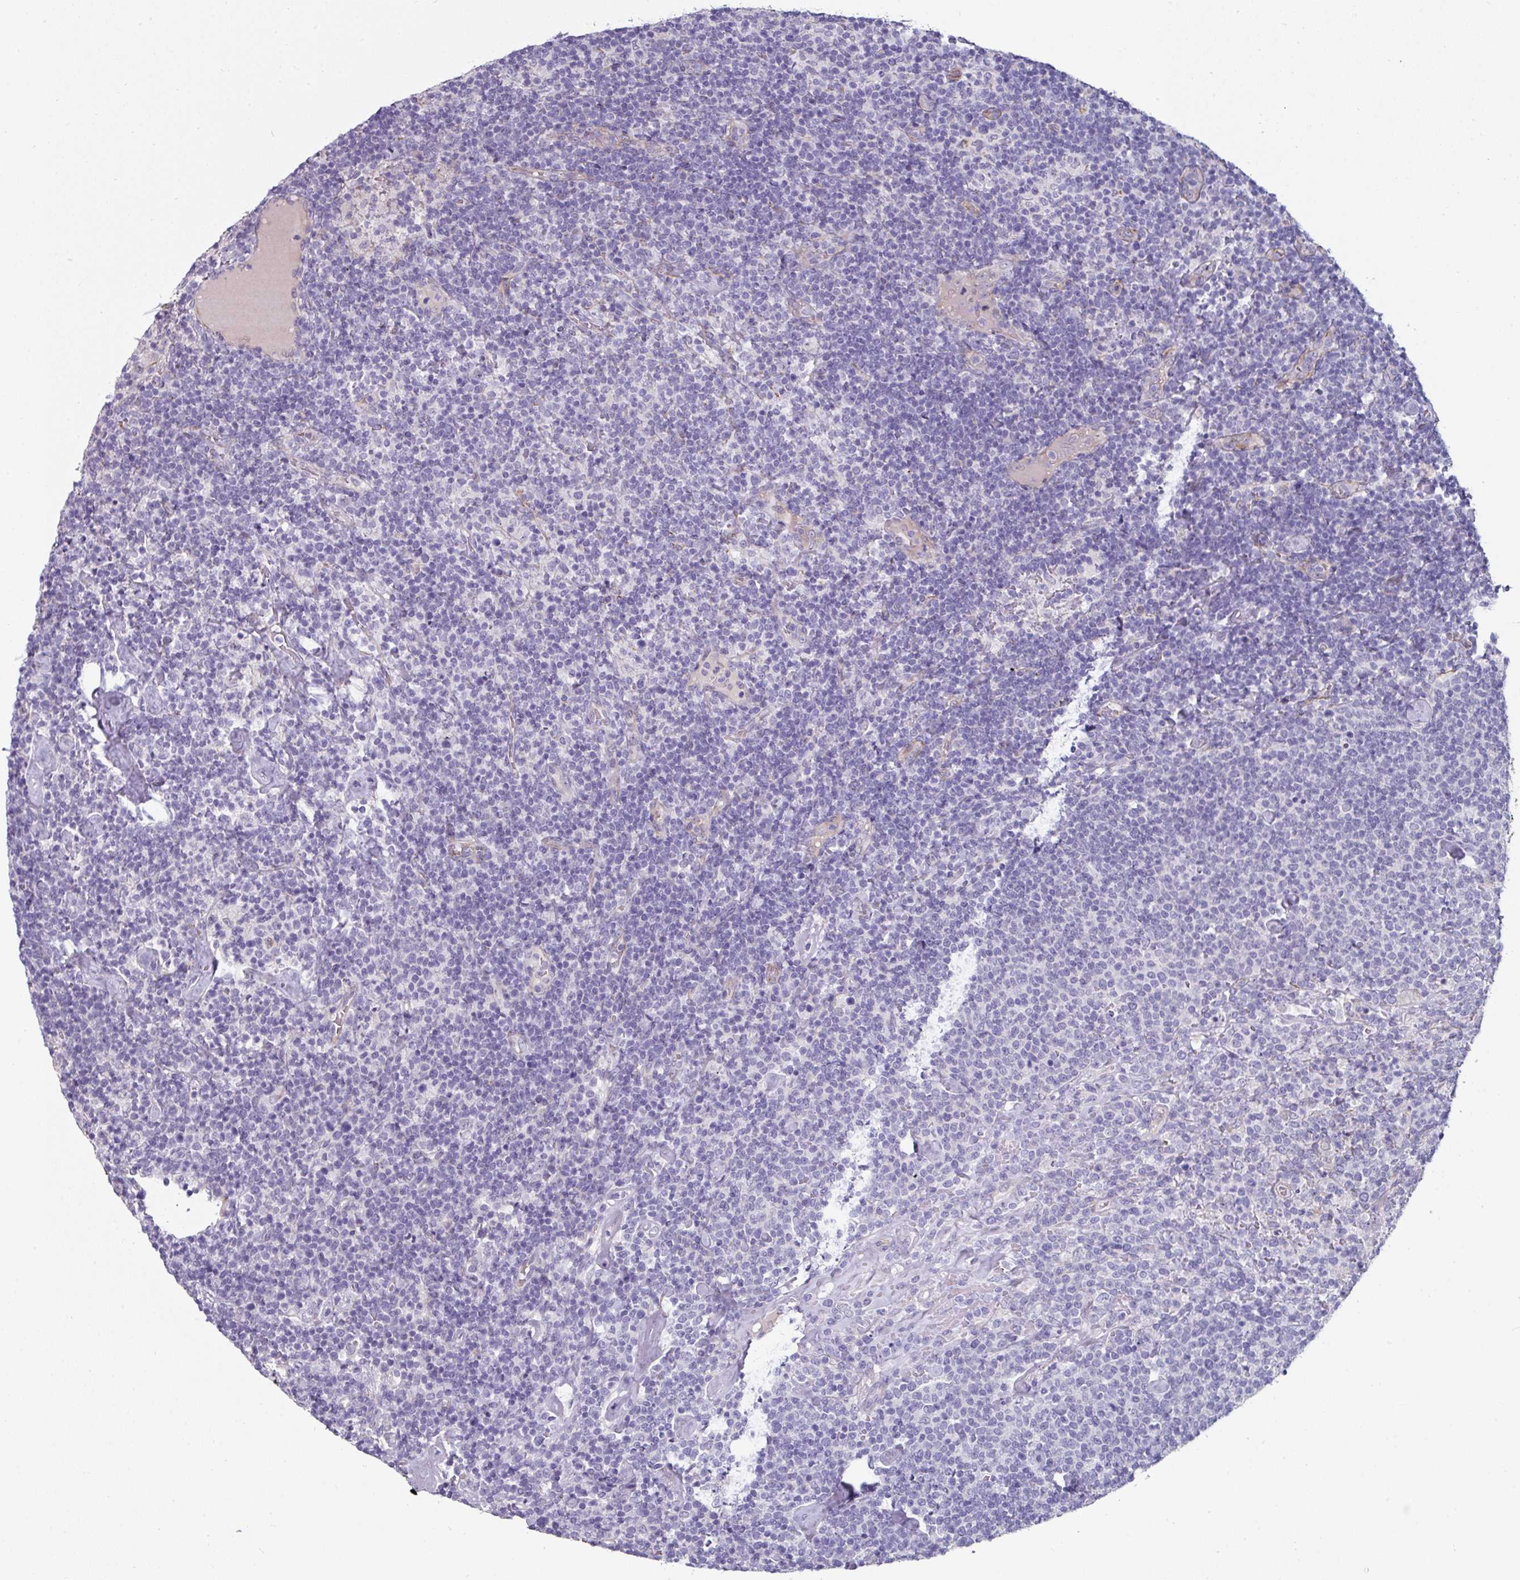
{"staining": {"intensity": "negative", "quantity": "none", "location": "none"}, "tissue": "lymphoma", "cell_type": "Tumor cells", "image_type": "cancer", "snomed": [{"axis": "morphology", "description": "Malignant lymphoma, non-Hodgkin's type, High grade"}, {"axis": "topography", "description": "Lymph node"}], "caption": "Immunohistochemistry histopathology image of neoplastic tissue: human malignant lymphoma, non-Hodgkin's type (high-grade) stained with DAB (3,3'-diaminobenzidine) shows no significant protein staining in tumor cells. (DAB IHC, high magnification).", "gene": "EYA3", "patient": {"sex": "male", "age": 61}}